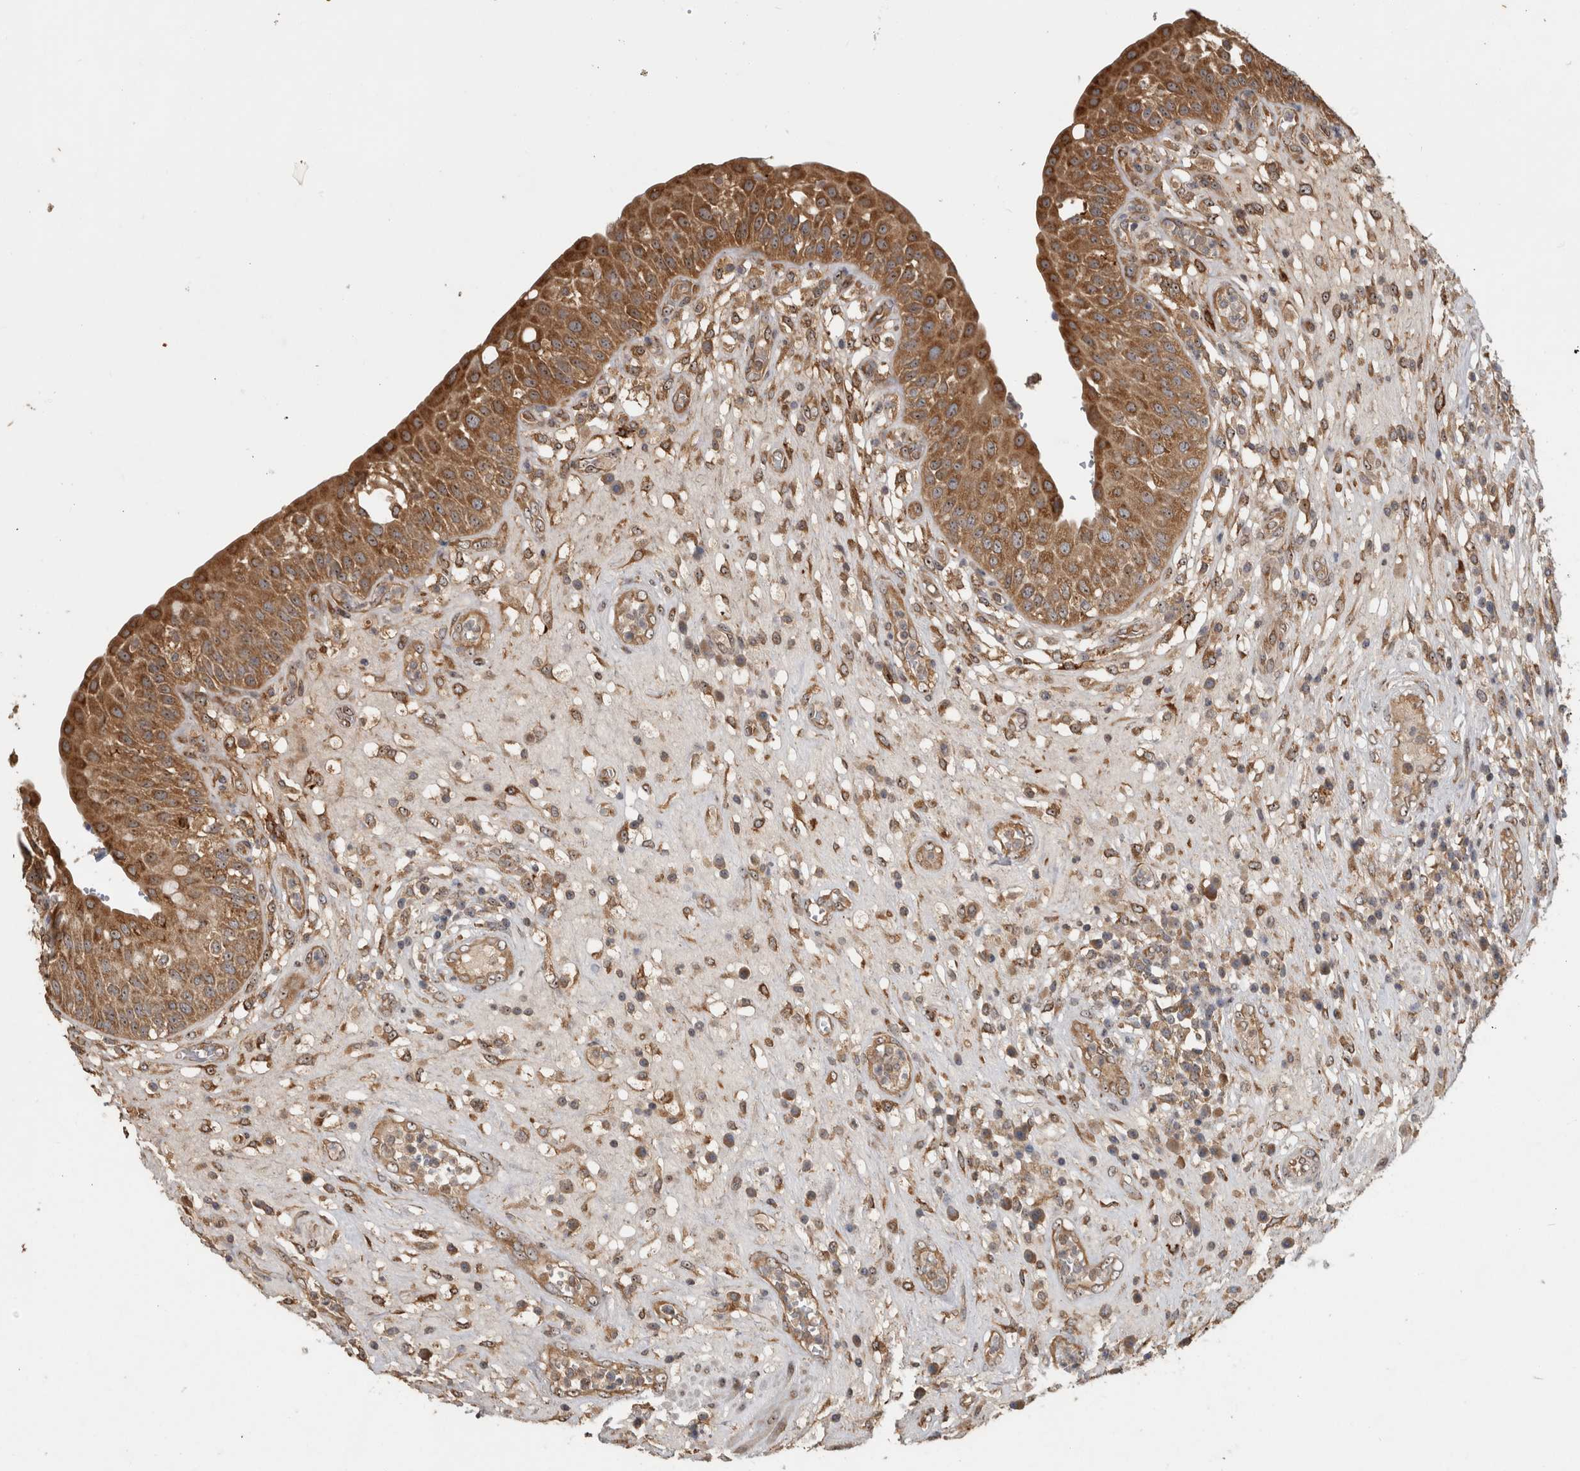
{"staining": {"intensity": "moderate", "quantity": ">75%", "location": "cytoplasmic/membranous"}, "tissue": "urinary bladder", "cell_type": "Urothelial cells", "image_type": "normal", "snomed": [{"axis": "morphology", "description": "Normal tissue, NOS"}, {"axis": "topography", "description": "Urinary bladder"}], "caption": "Human urinary bladder stained with a protein marker exhibits moderate staining in urothelial cells.", "gene": "ATXN2", "patient": {"sex": "female", "age": 62}}